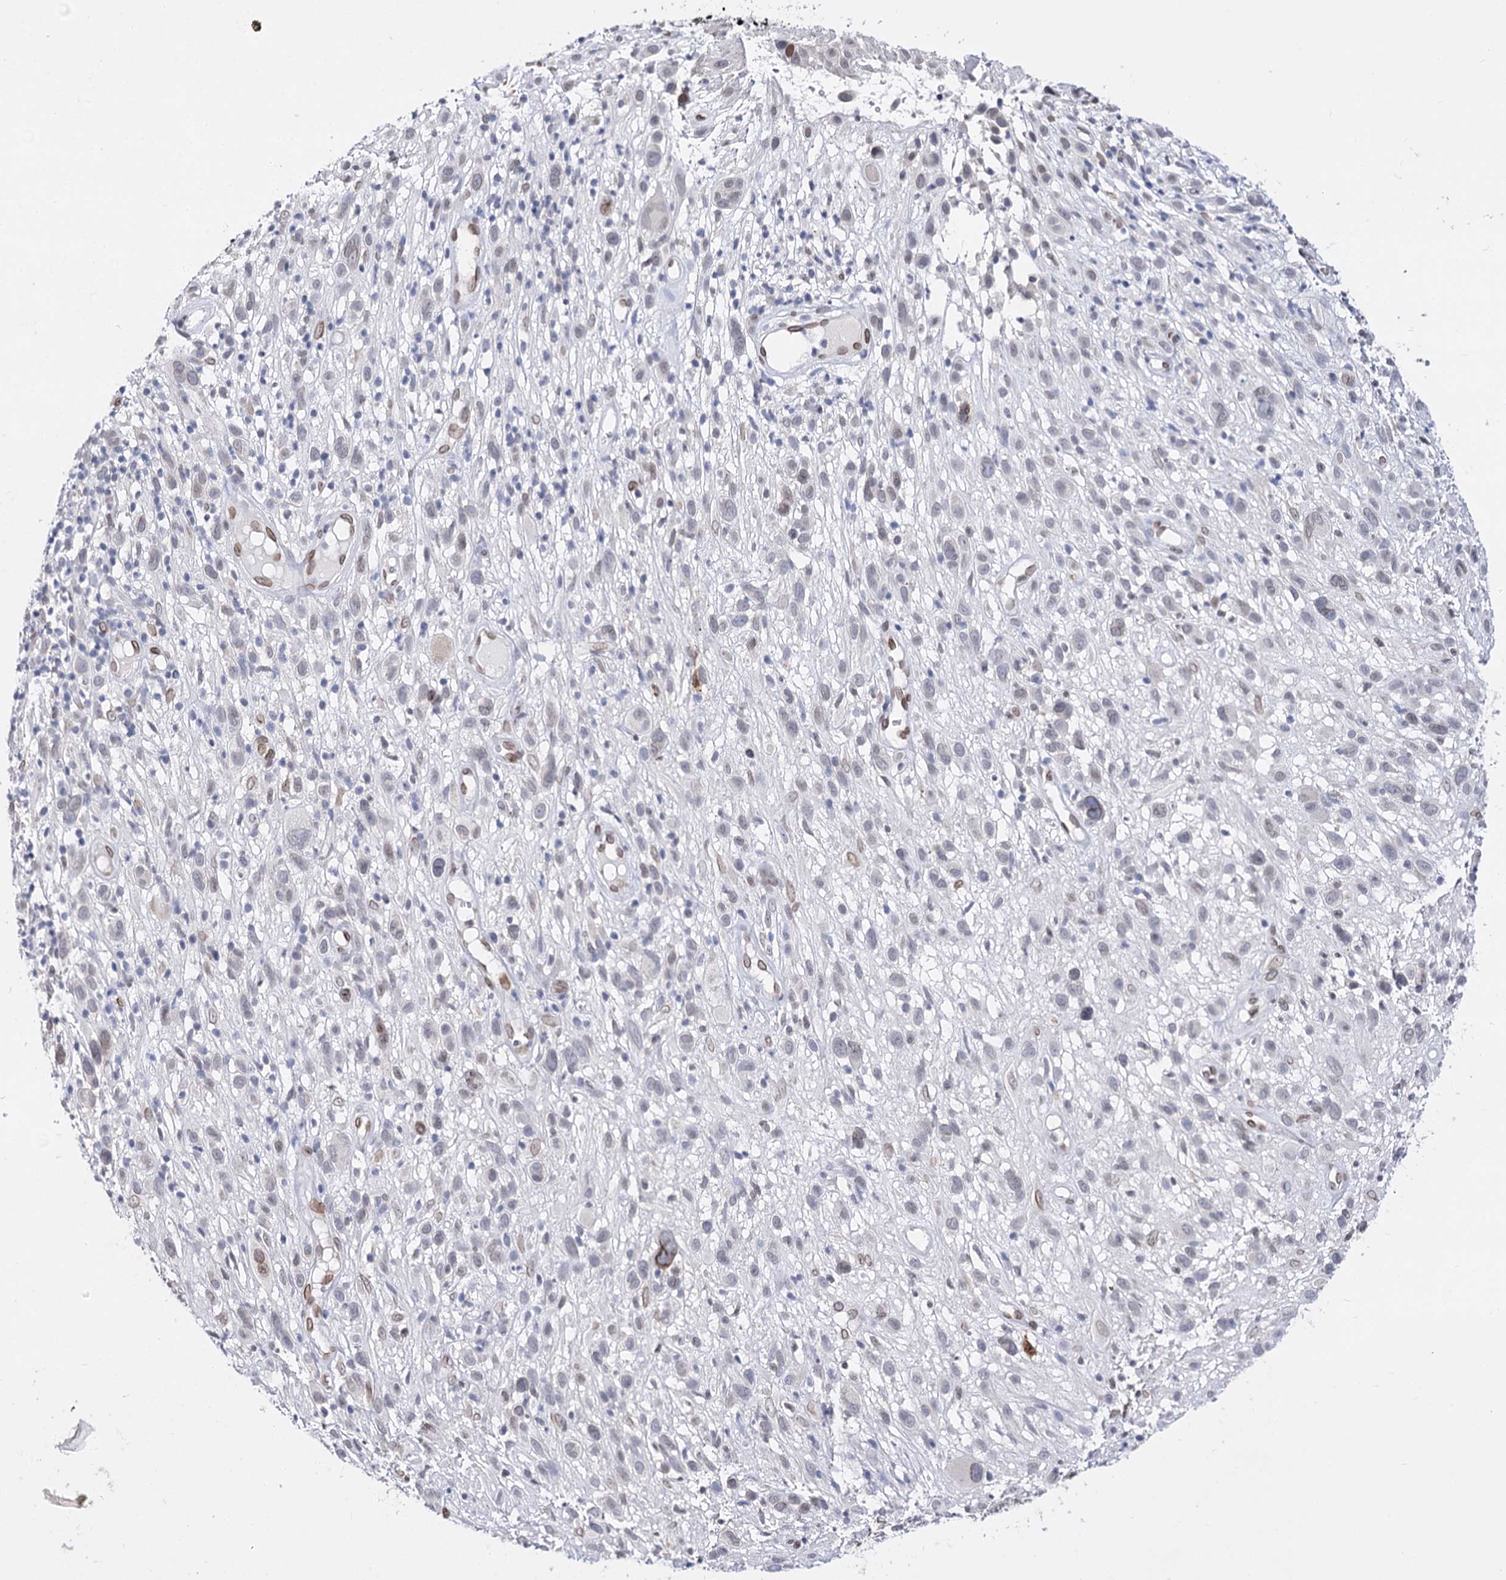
{"staining": {"intensity": "negative", "quantity": "none", "location": "none"}, "tissue": "melanoma", "cell_type": "Tumor cells", "image_type": "cancer", "snomed": [{"axis": "morphology", "description": "Malignant melanoma, NOS"}, {"axis": "topography", "description": "Skin of trunk"}], "caption": "Melanoma was stained to show a protein in brown. There is no significant expression in tumor cells. (DAB (3,3'-diaminobenzidine) immunohistochemistry with hematoxylin counter stain).", "gene": "TMEM201", "patient": {"sex": "male", "age": 71}}